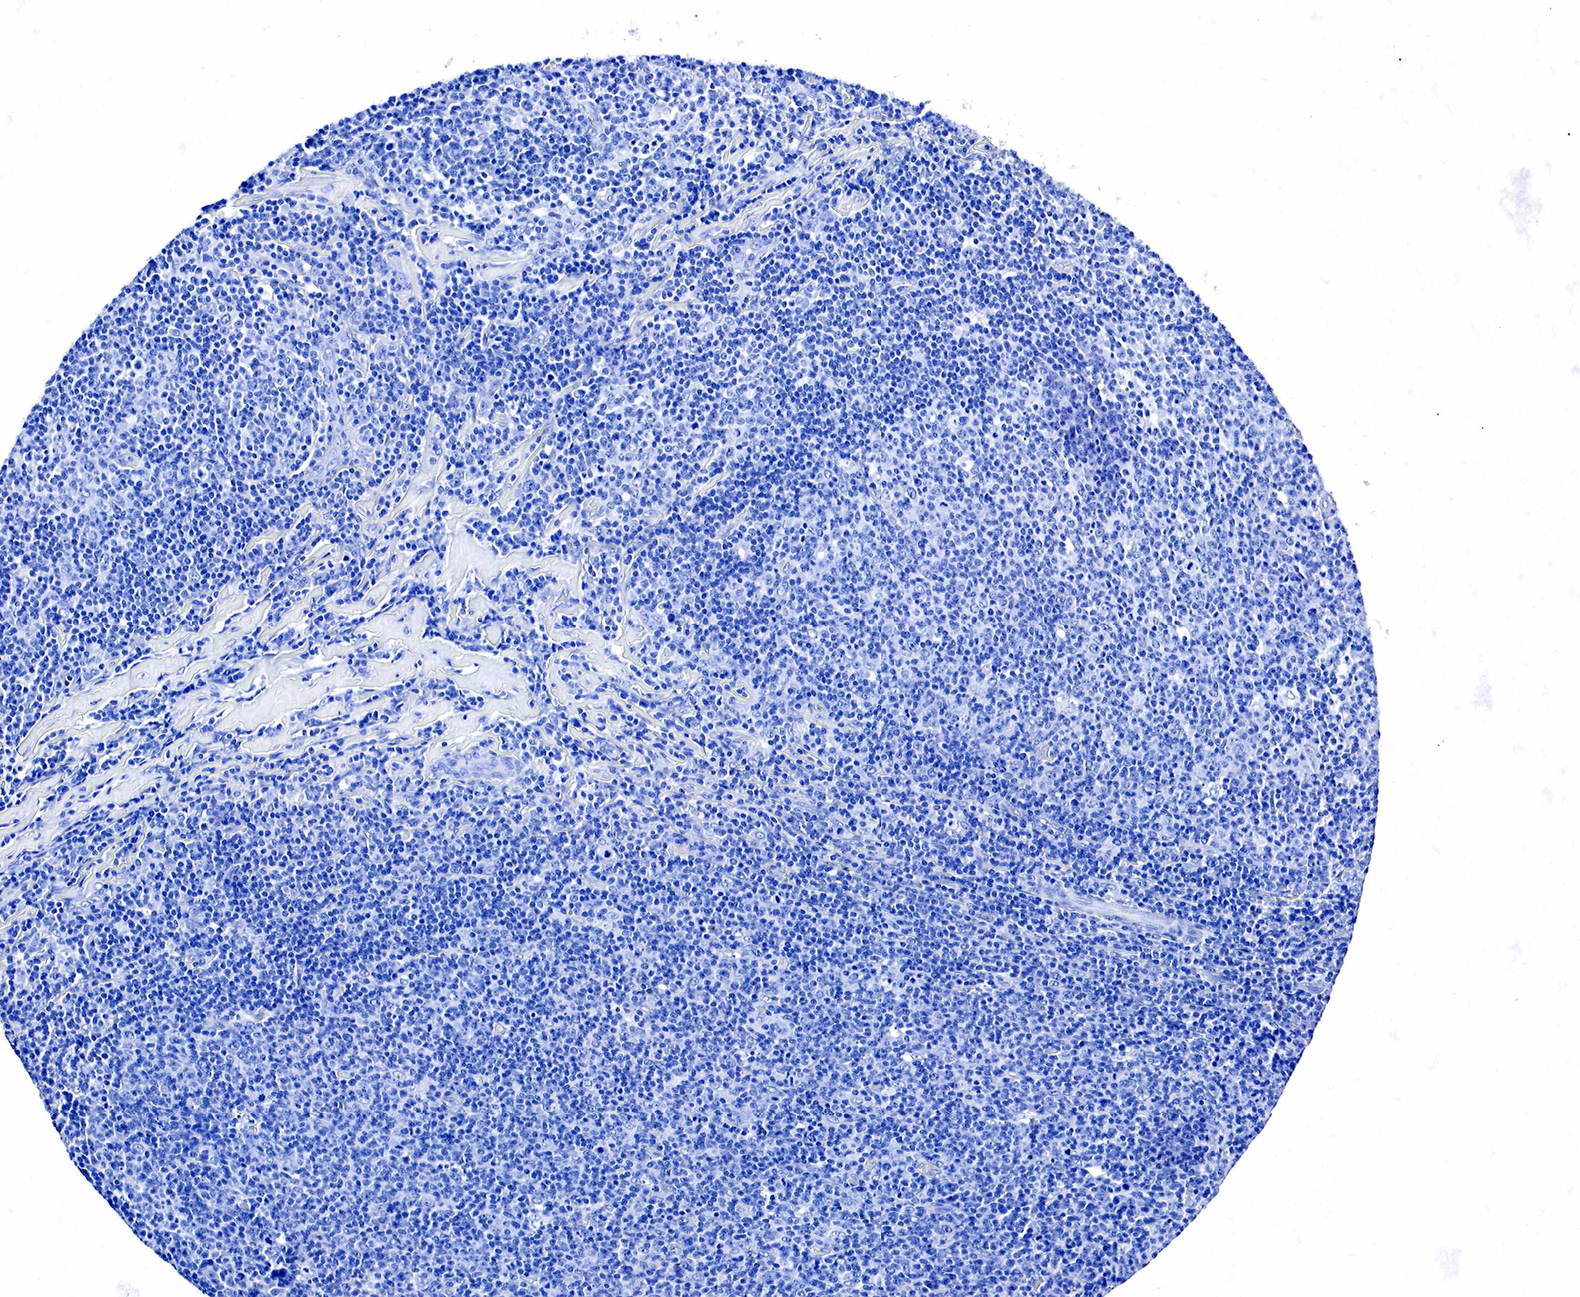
{"staining": {"intensity": "negative", "quantity": "none", "location": "none"}, "tissue": "lymphoma", "cell_type": "Tumor cells", "image_type": "cancer", "snomed": [{"axis": "morphology", "description": "Malignant lymphoma, non-Hodgkin's type, Low grade"}, {"axis": "topography", "description": "Lymph node"}], "caption": "Immunohistochemistry image of human lymphoma stained for a protein (brown), which displays no expression in tumor cells.", "gene": "ACP3", "patient": {"sex": "male", "age": 74}}